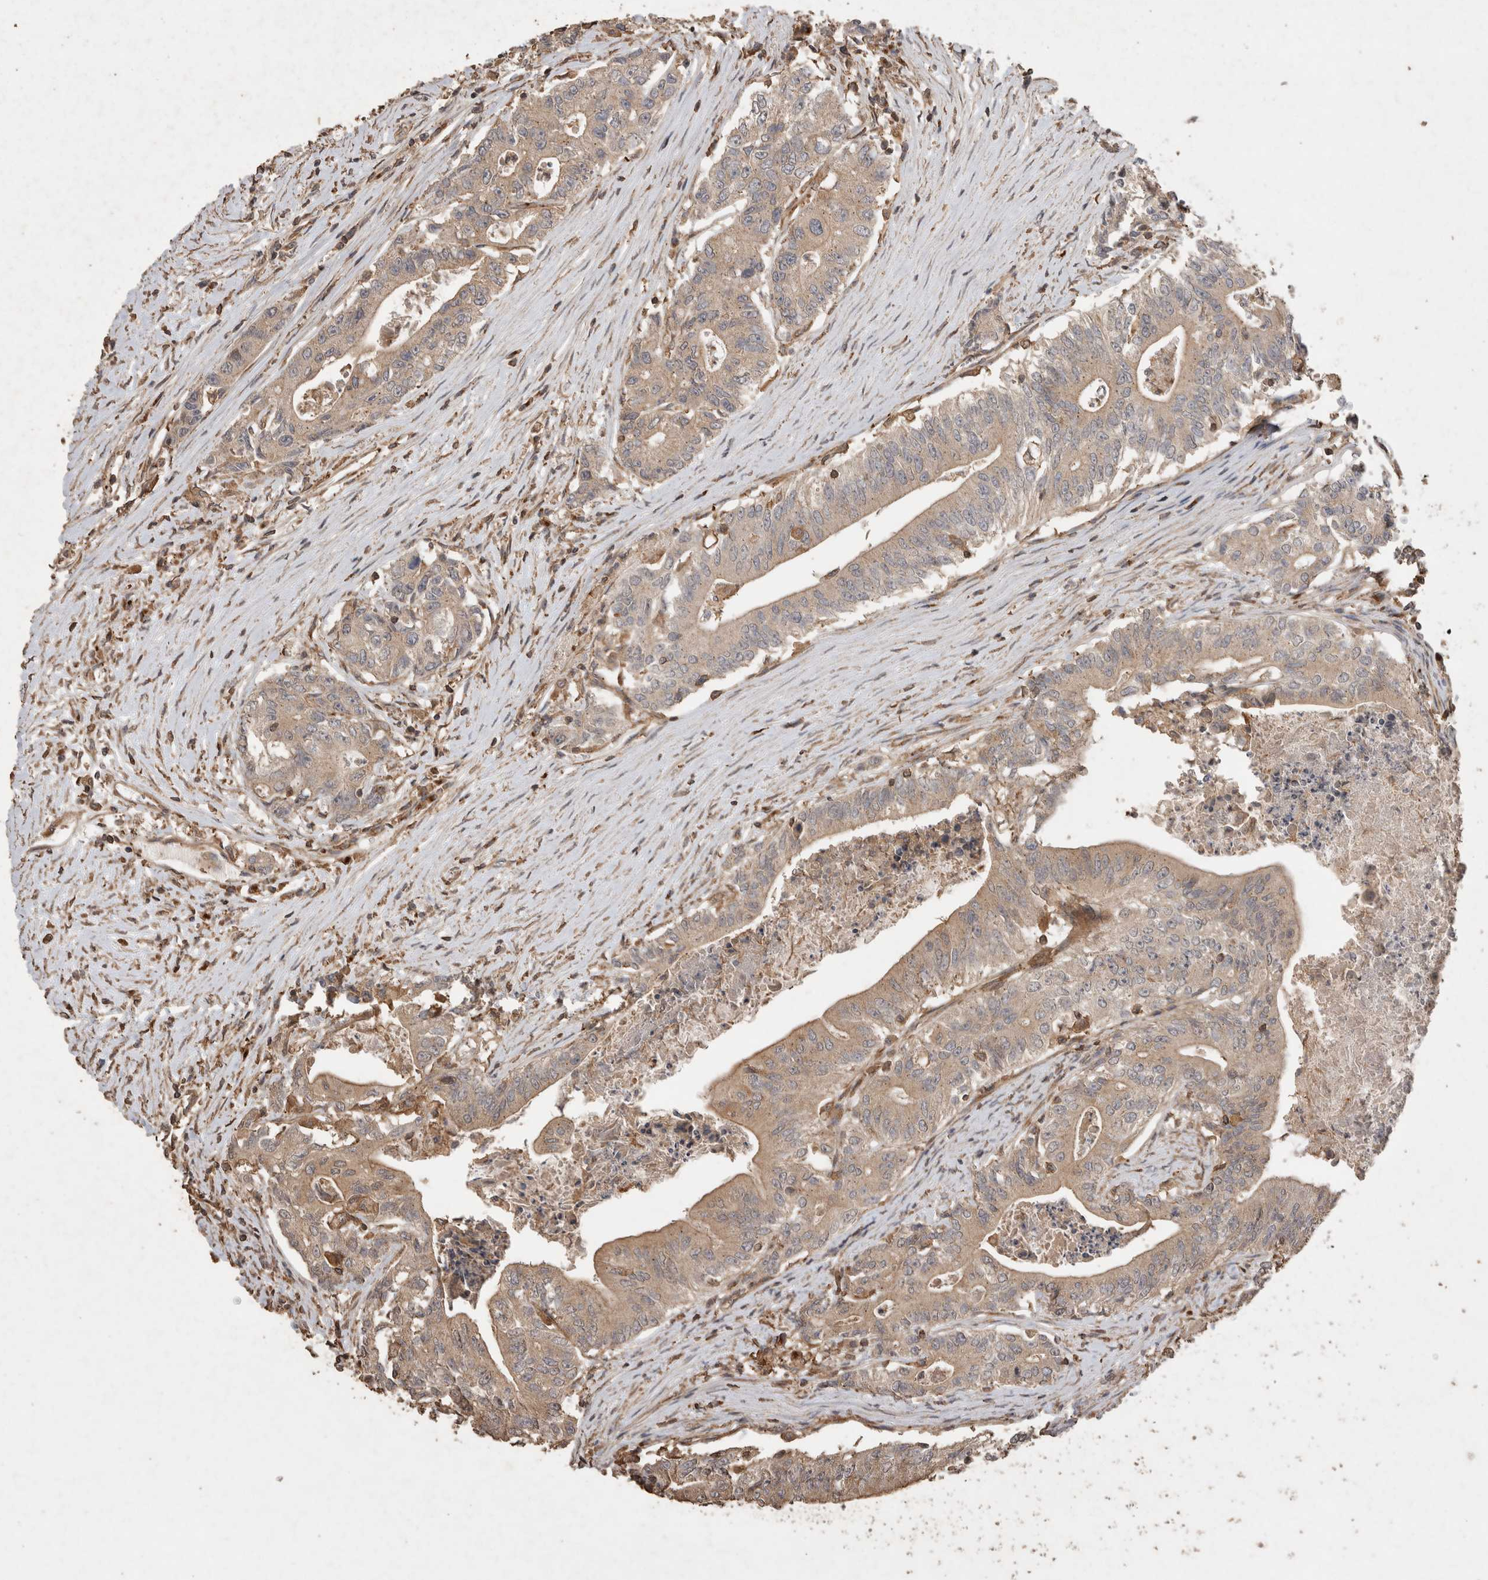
{"staining": {"intensity": "weak", "quantity": "<25%", "location": "cytoplasmic/membranous"}, "tissue": "colorectal cancer", "cell_type": "Tumor cells", "image_type": "cancer", "snomed": [{"axis": "morphology", "description": "Adenocarcinoma, NOS"}, {"axis": "topography", "description": "Colon"}], "caption": "Human adenocarcinoma (colorectal) stained for a protein using IHC reveals no staining in tumor cells.", "gene": "SNX31", "patient": {"sex": "female", "age": 77}}